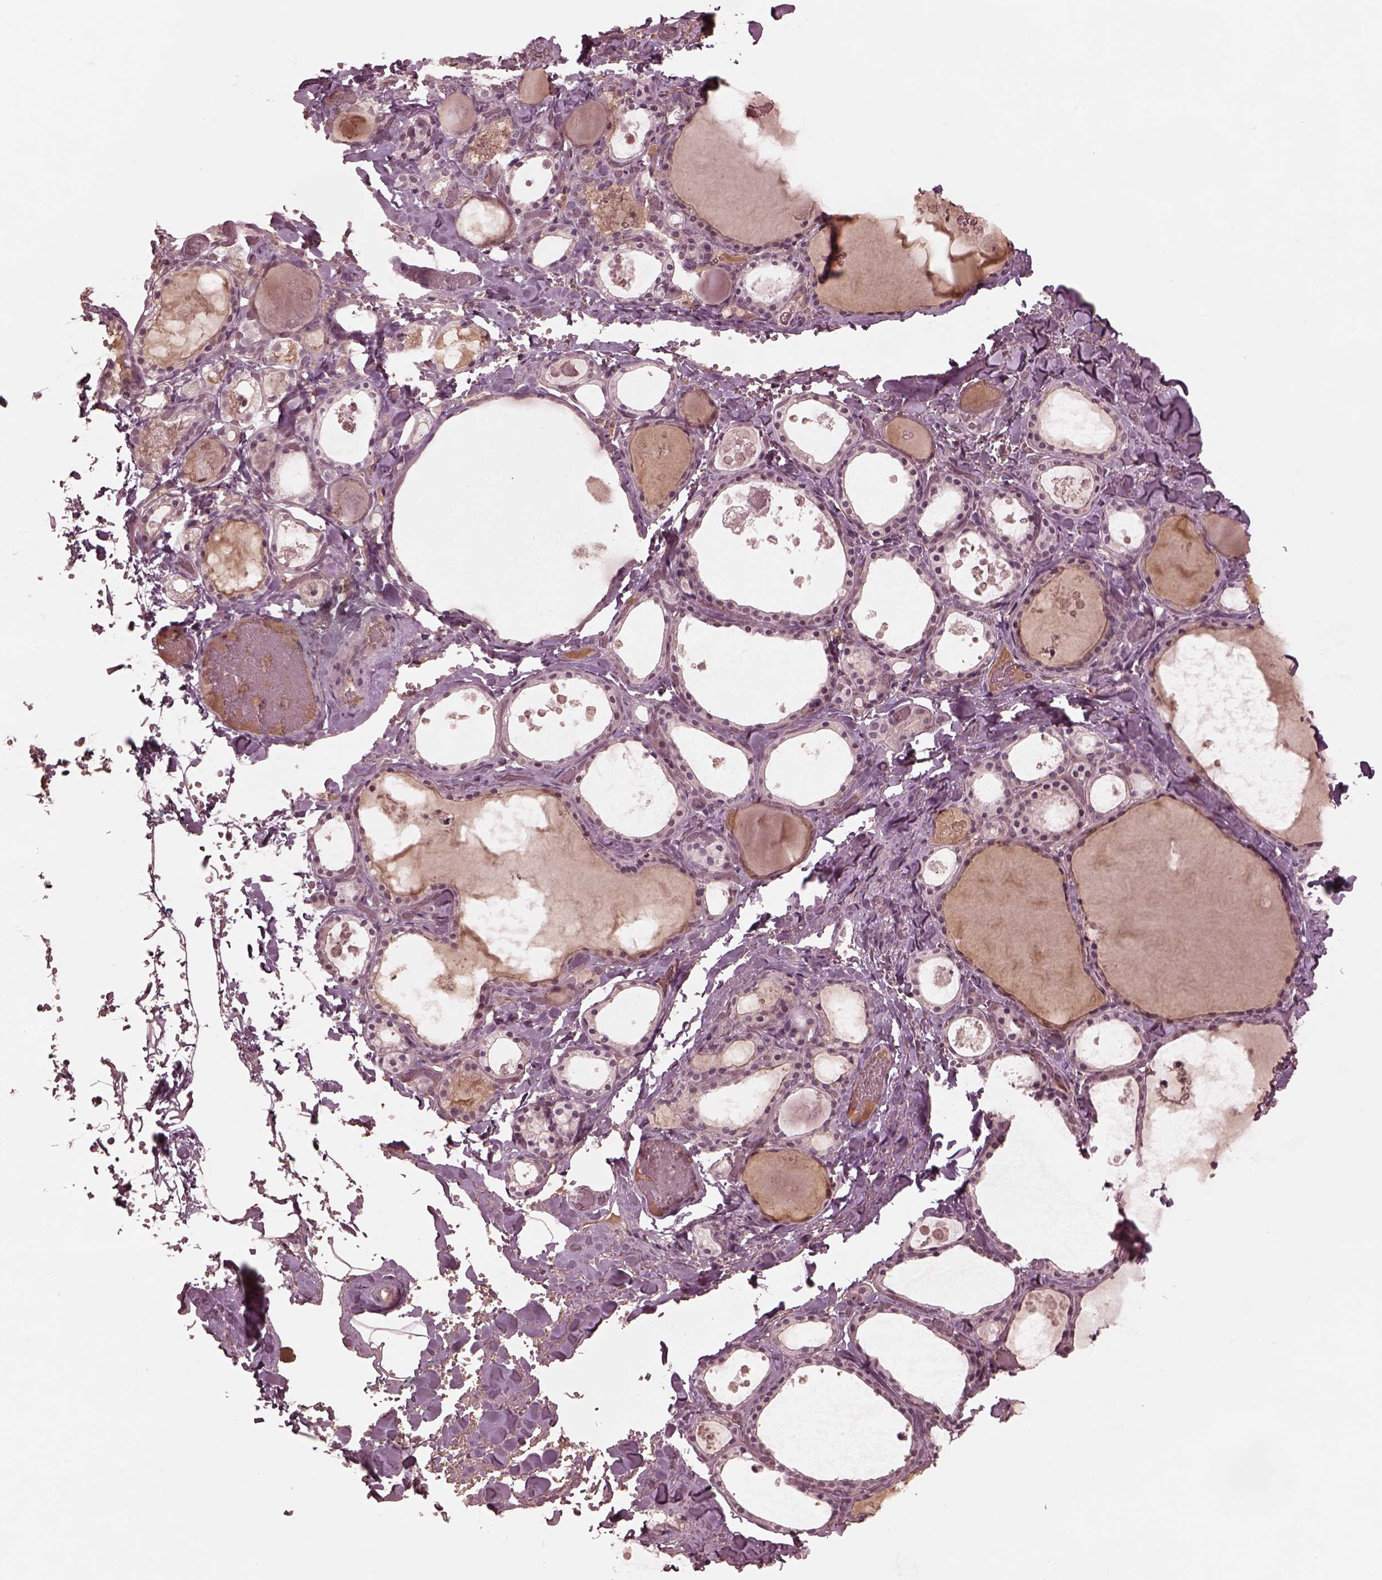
{"staining": {"intensity": "negative", "quantity": "none", "location": "none"}, "tissue": "thyroid gland", "cell_type": "Glandular cells", "image_type": "normal", "snomed": [{"axis": "morphology", "description": "Normal tissue, NOS"}, {"axis": "topography", "description": "Thyroid gland"}], "caption": "Immunohistochemistry image of normal thyroid gland stained for a protein (brown), which exhibits no staining in glandular cells. (DAB immunohistochemistry (IHC), high magnification).", "gene": "TF", "patient": {"sex": "male", "age": 56}}